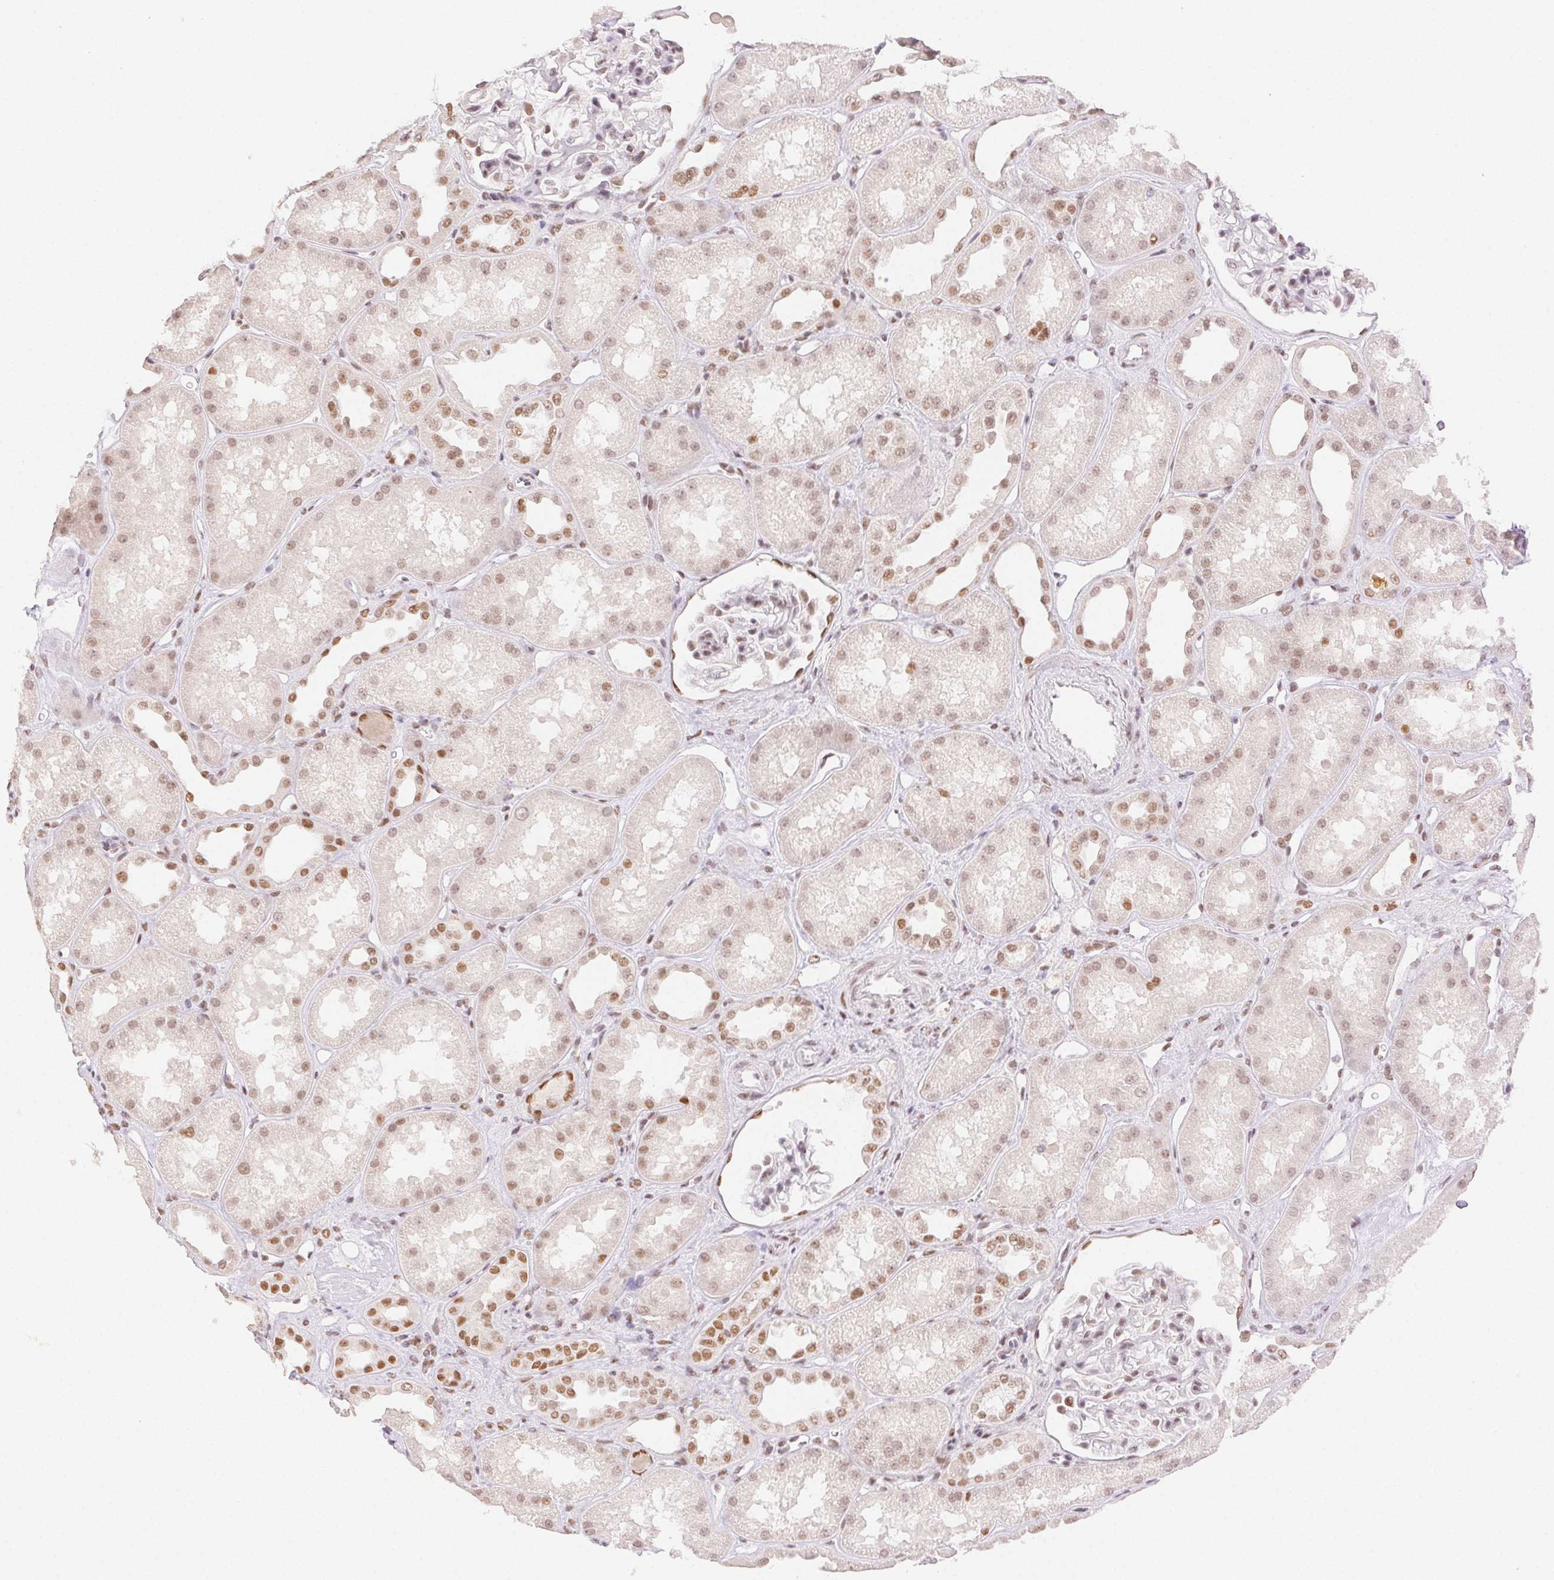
{"staining": {"intensity": "moderate", "quantity": "25%-75%", "location": "nuclear"}, "tissue": "kidney", "cell_type": "Cells in glomeruli", "image_type": "normal", "snomed": [{"axis": "morphology", "description": "Normal tissue, NOS"}, {"axis": "topography", "description": "Kidney"}], "caption": "Immunohistochemistry of benign human kidney demonstrates medium levels of moderate nuclear staining in approximately 25%-75% of cells in glomeruli. (Stains: DAB (3,3'-diaminobenzidine) in brown, nuclei in blue, Microscopy: brightfield microscopy at high magnification).", "gene": "H2AZ1", "patient": {"sex": "male", "age": 61}}